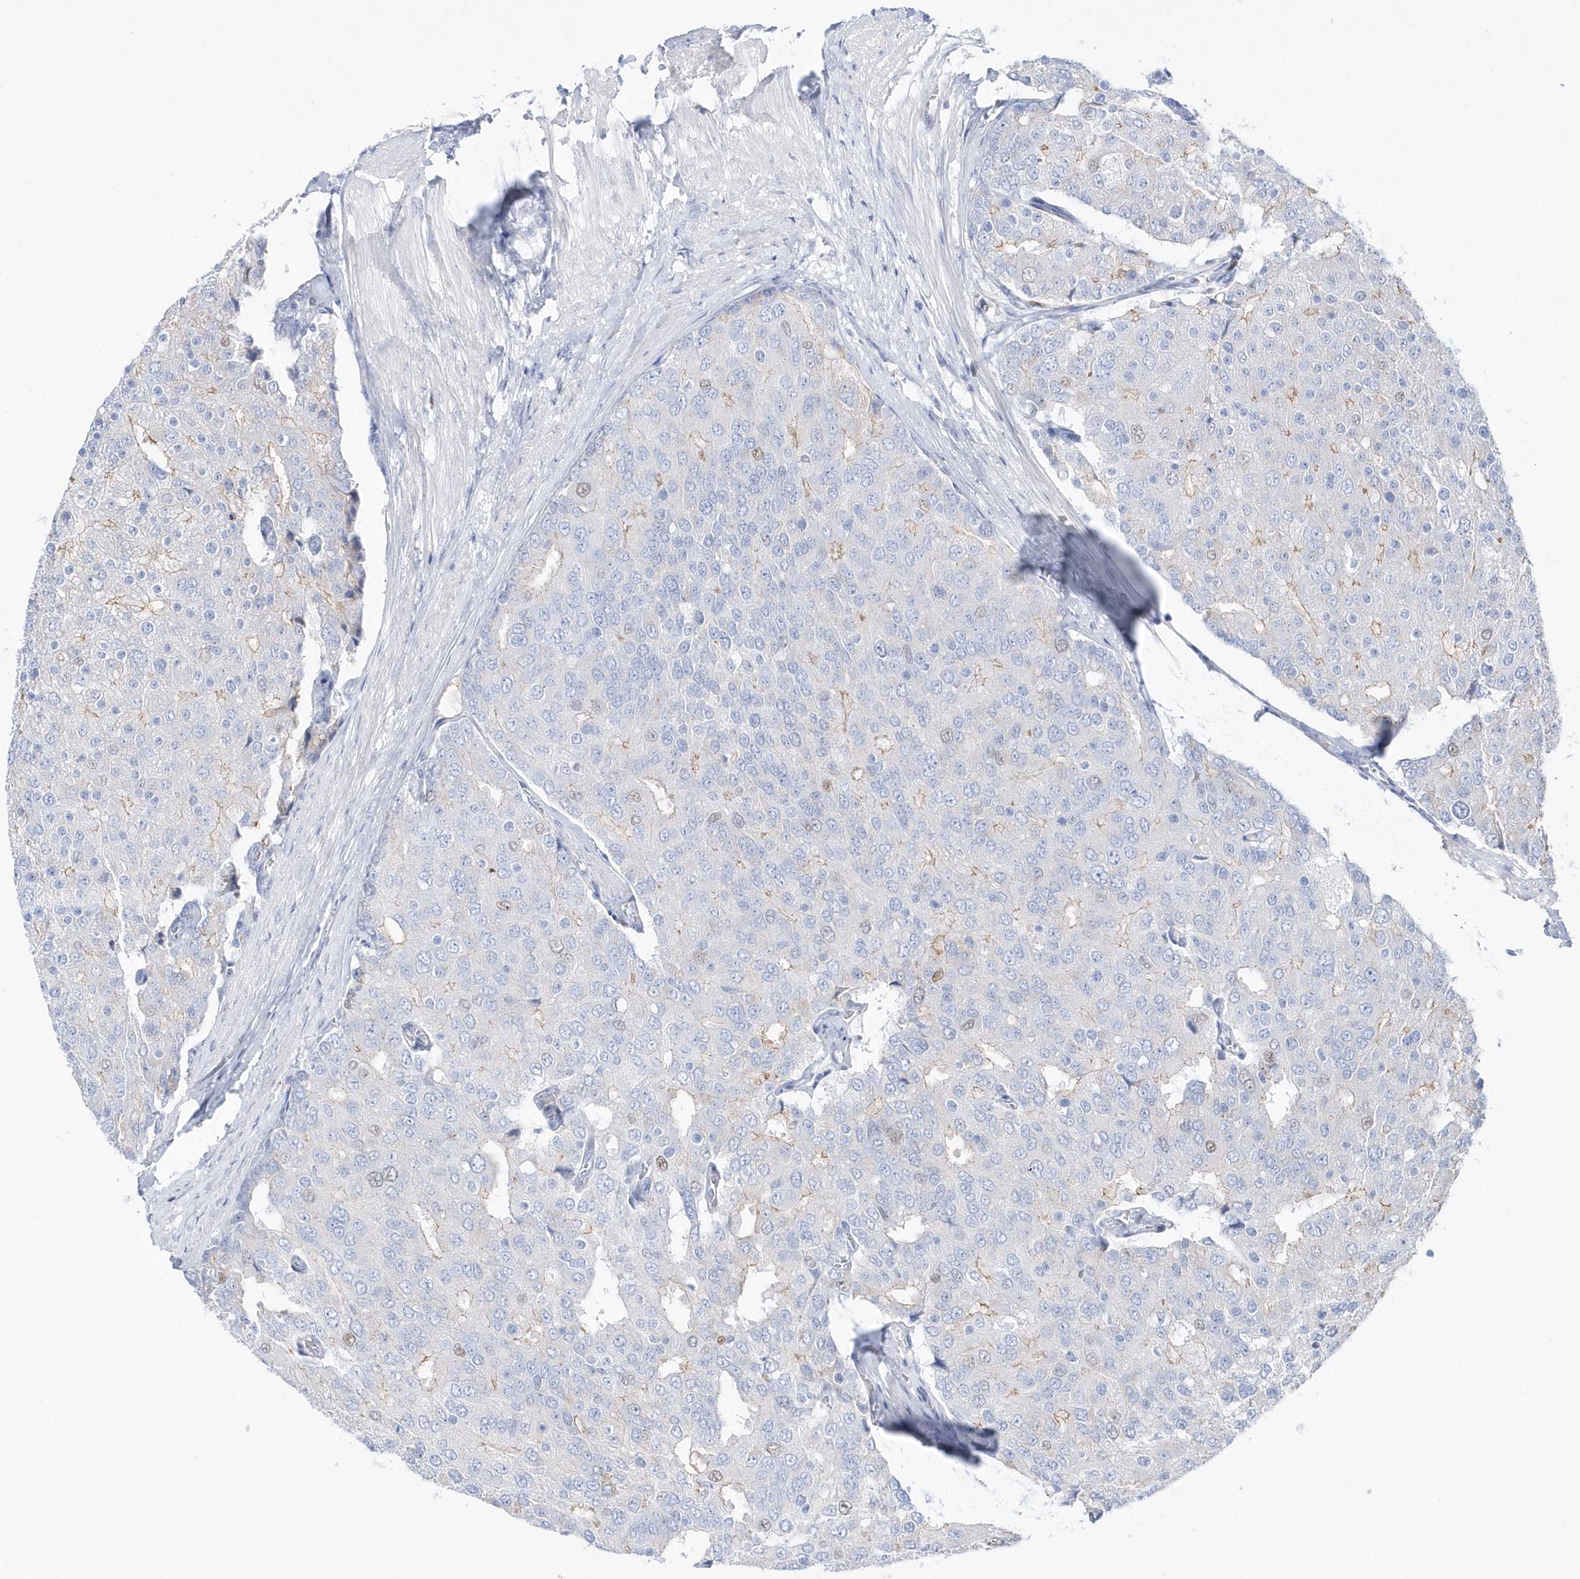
{"staining": {"intensity": "moderate", "quantity": "<25%", "location": "cytoplasmic/membranous"}, "tissue": "prostate cancer", "cell_type": "Tumor cells", "image_type": "cancer", "snomed": [{"axis": "morphology", "description": "Adenocarcinoma, High grade"}, {"axis": "topography", "description": "Prostate"}], "caption": "A brown stain labels moderate cytoplasmic/membranous staining of a protein in human prostate cancer tumor cells.", "gene": "TMCO6", "patient": {"sex": "male", "age": 50}}